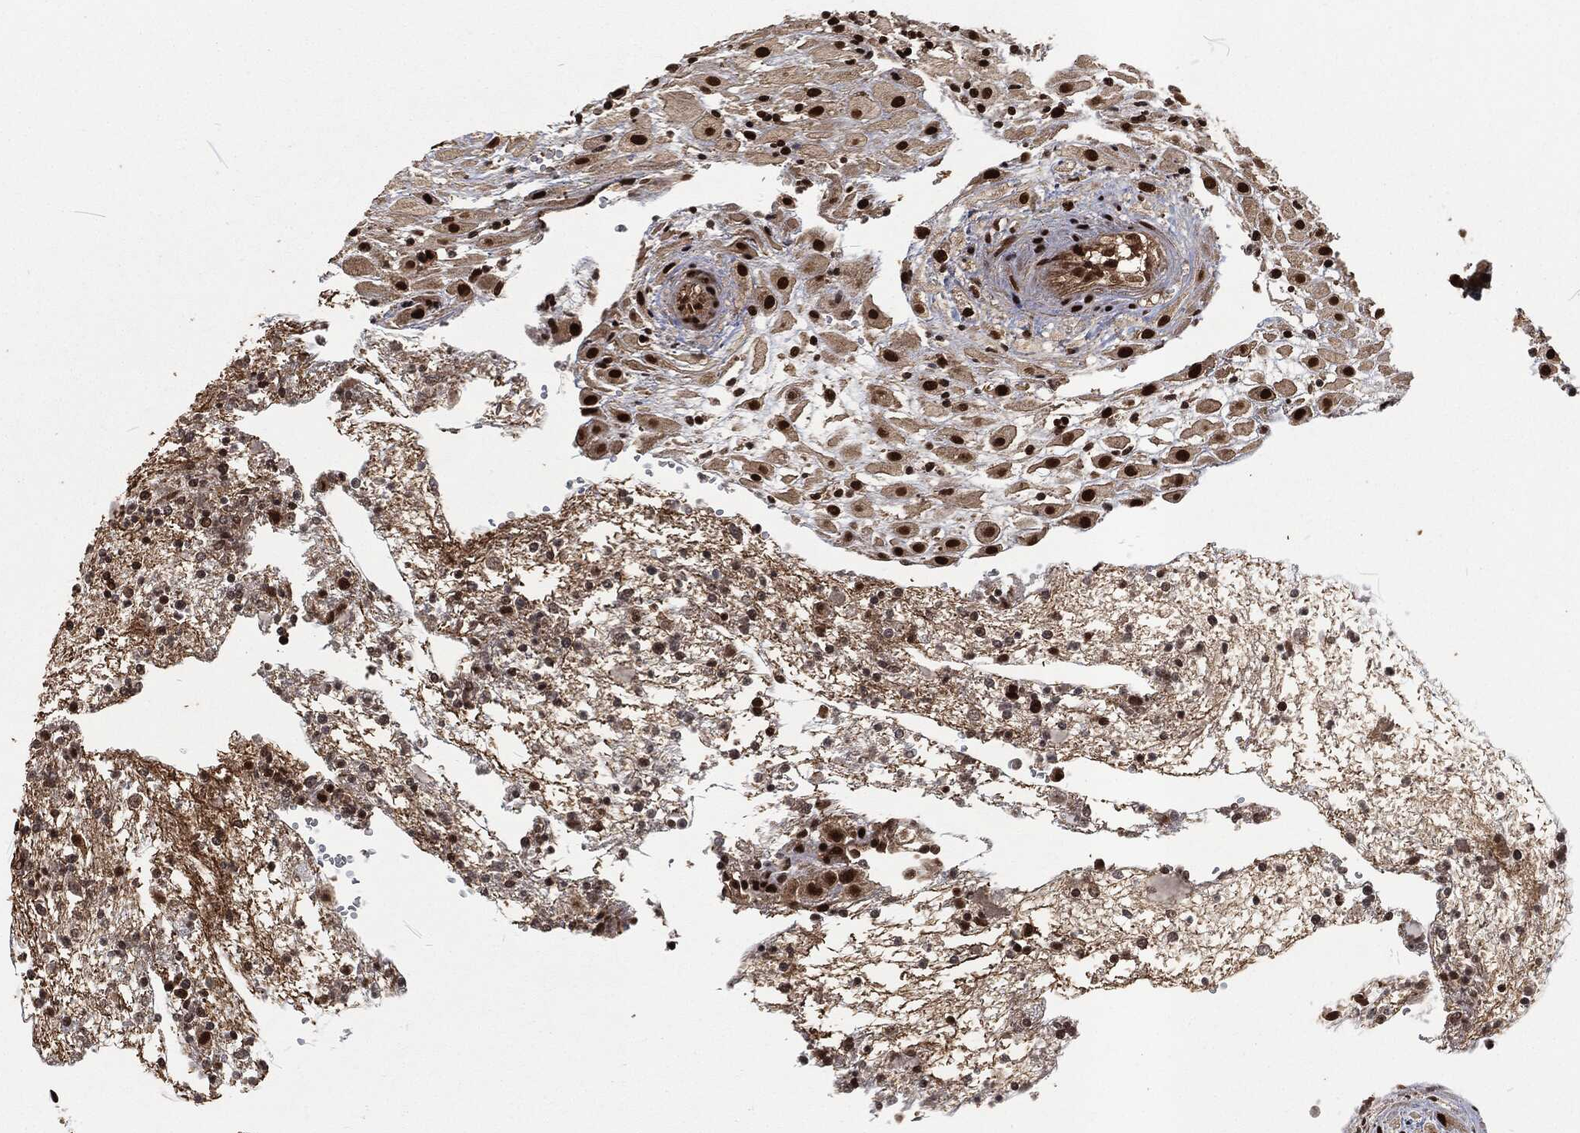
{"staining": {"intensity": "strong", "quantity": ">75%", "location": "nuclear"}, "tissue": "placenta", "cell_type": "Decidual cells", "image_type": "normal", "snomed": [{"axis": "morphology", "description": "Normal tissue, NOS"}, {"axis": "topography", "description": "Placenta"}], "caption": "Decidual cells exhibit strong nuclear expression in about >75% of cells in benign placenta. Nuclei are stained in blue.", "gene": "NGRN", "patient": {"sex": "female", "age": 24}}